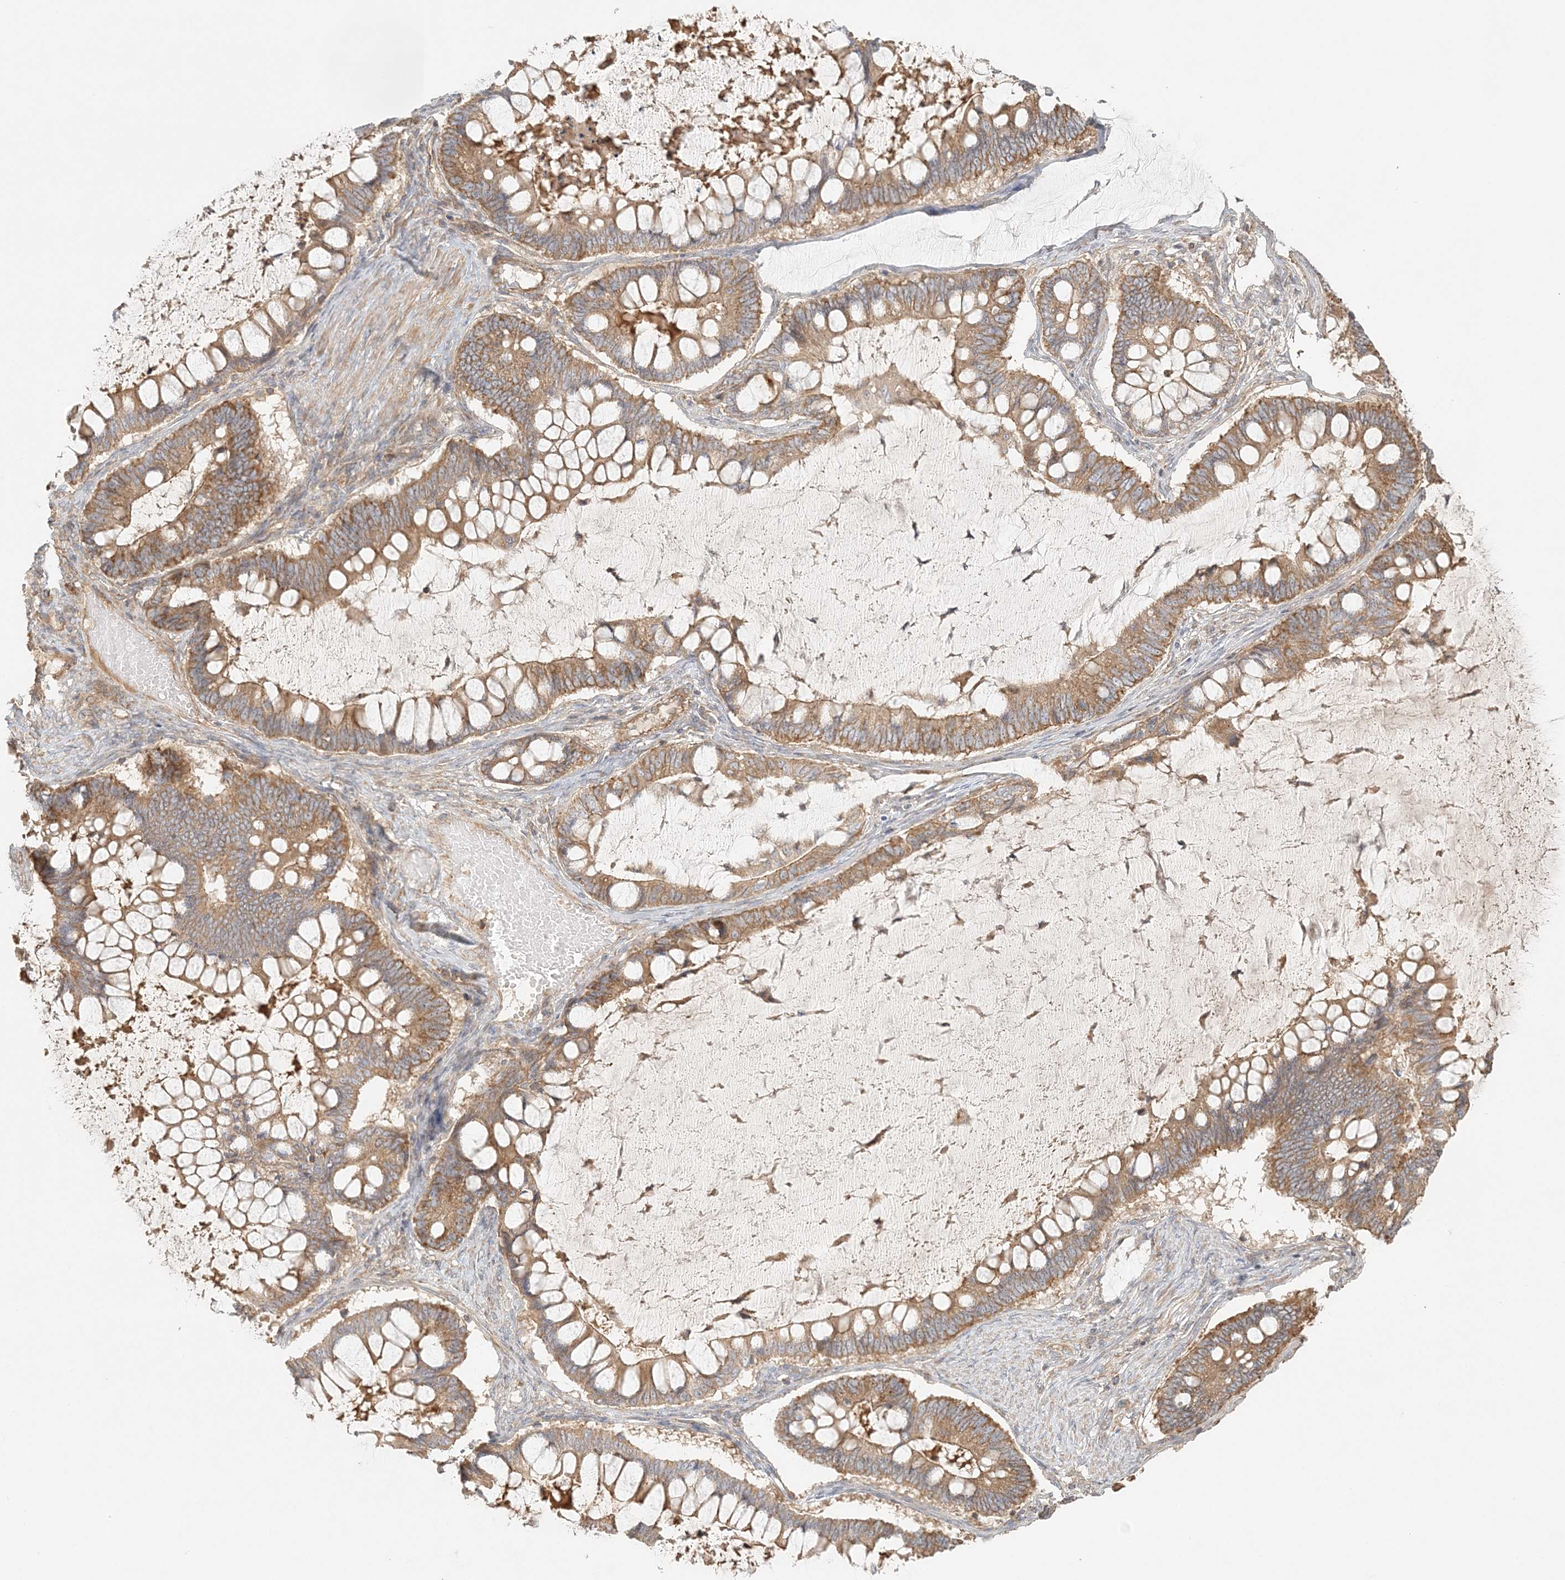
{"staining": {"intensity": "moderate", "quantity": ">75%", "location": "cytoplasmic/membranous"}, "tissue": "ovarian cancer", "cell_type": "Tumor cells", "image_type": "cancer", "snomed": [{"axis": "morphology", "description": "Cystadenocarcinoma, mucinous, NOS"}, {"axis": "topography", "description": "Ovary"}], "caption": "Ovarian cancer (mucinous cystadenocarcinoma) stained for a protein shows moderate cytoplasmic/membranous positivity in tumor cells.", "gene": "KIAA0232", "patient": {"sex": "female", "age": 61}}